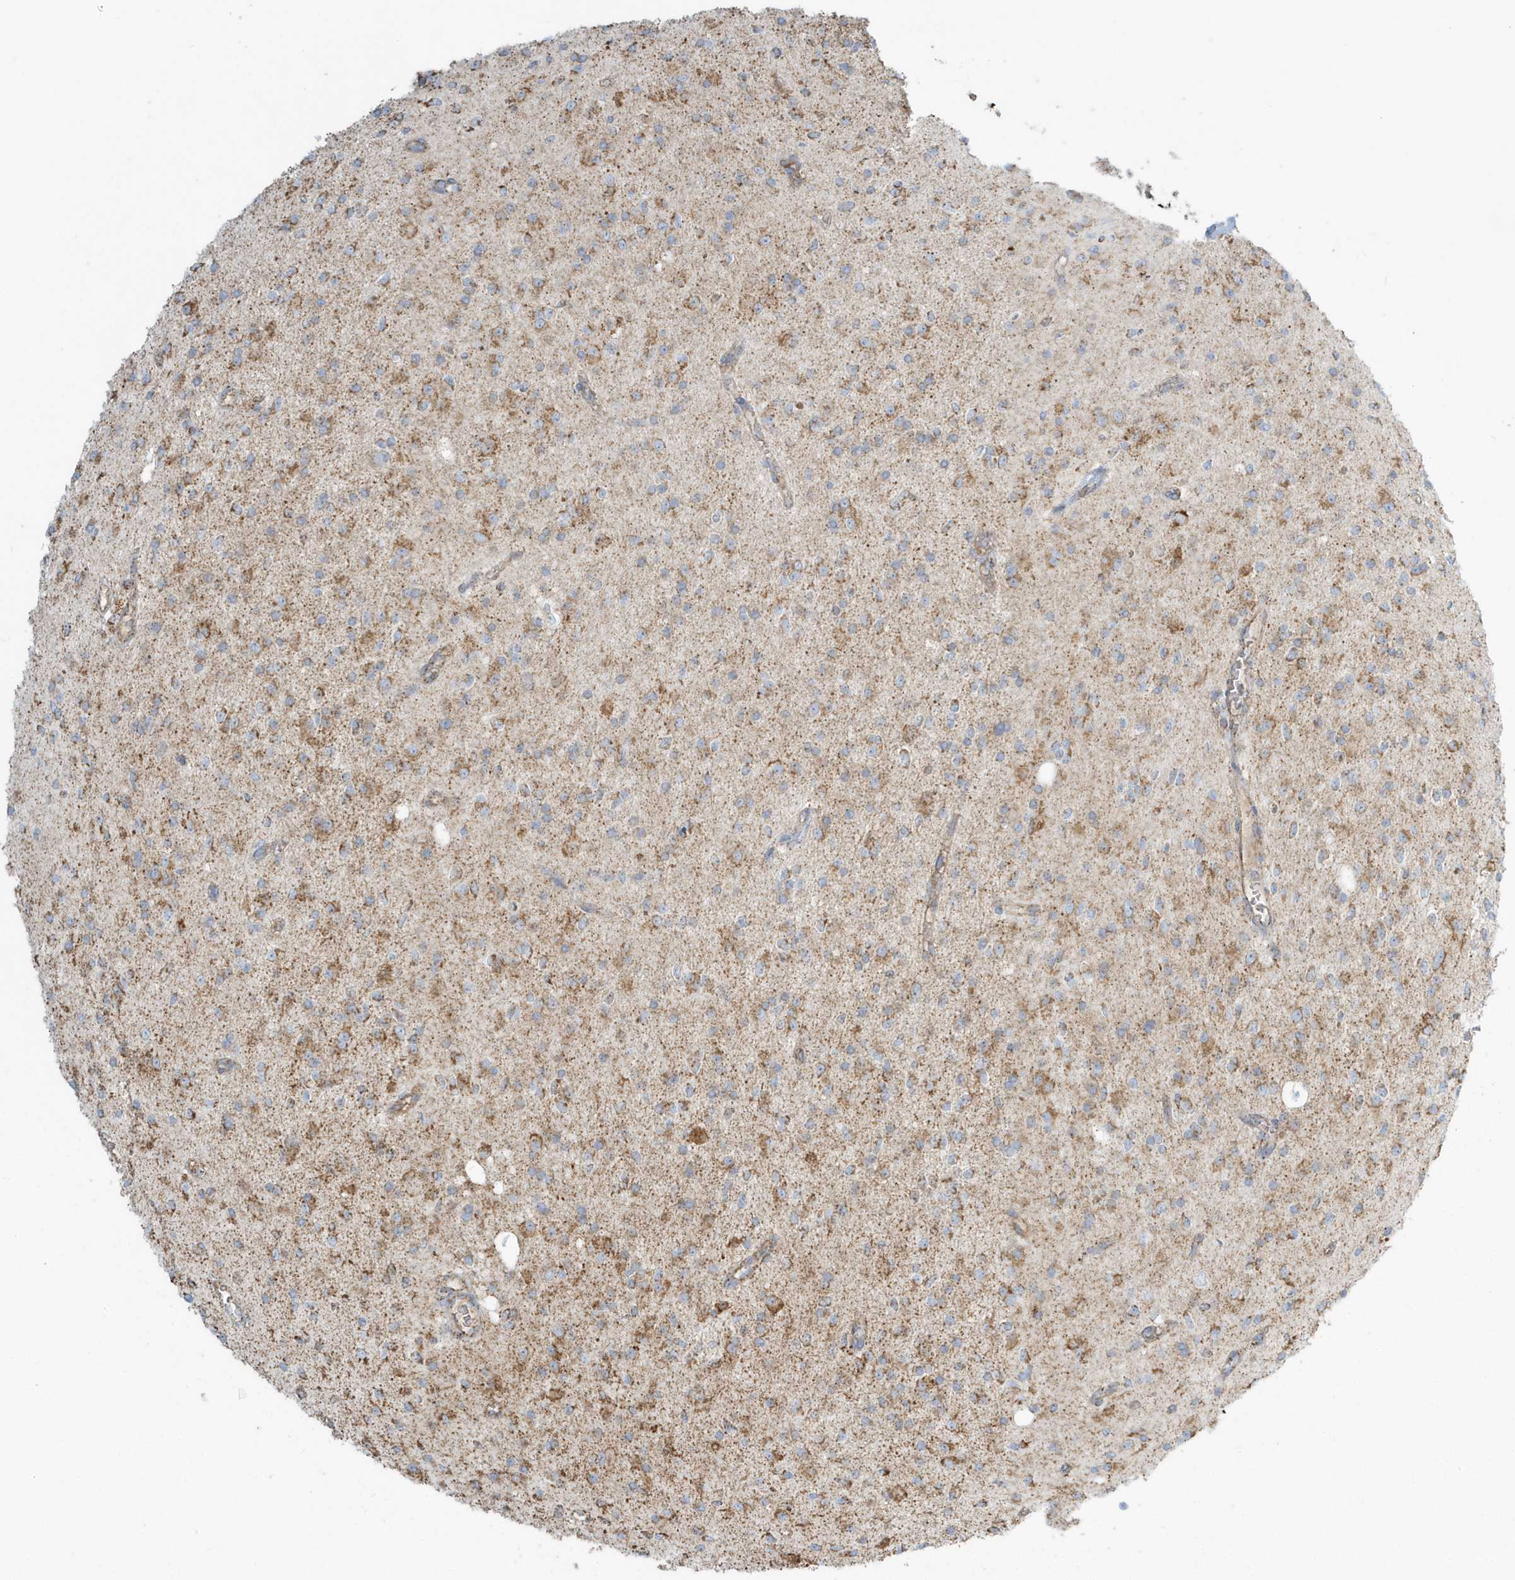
{"staining": {"intensity": "moderate", "quantity": ">75%", "location": "cytoplasmic/membranous"}, "tissue": "glioma", "cell_type": "Tumor cells", "image_type": "cancer", "snomed": [{"axis": "morphology", "description": "Glioma, malignant, High grade"}, {"axis": "topography", "description": "Brain"}], "caption": "IHC of glioma shows medium levels of moderate cytoplasmic/membranous positivity in approximately >75% of tumor cells. (DAB = brown stain, brightfield microscopy at high magnification).", "gene": "RAB11FIP3", "patient": {"sex": "male", "age": 34}}